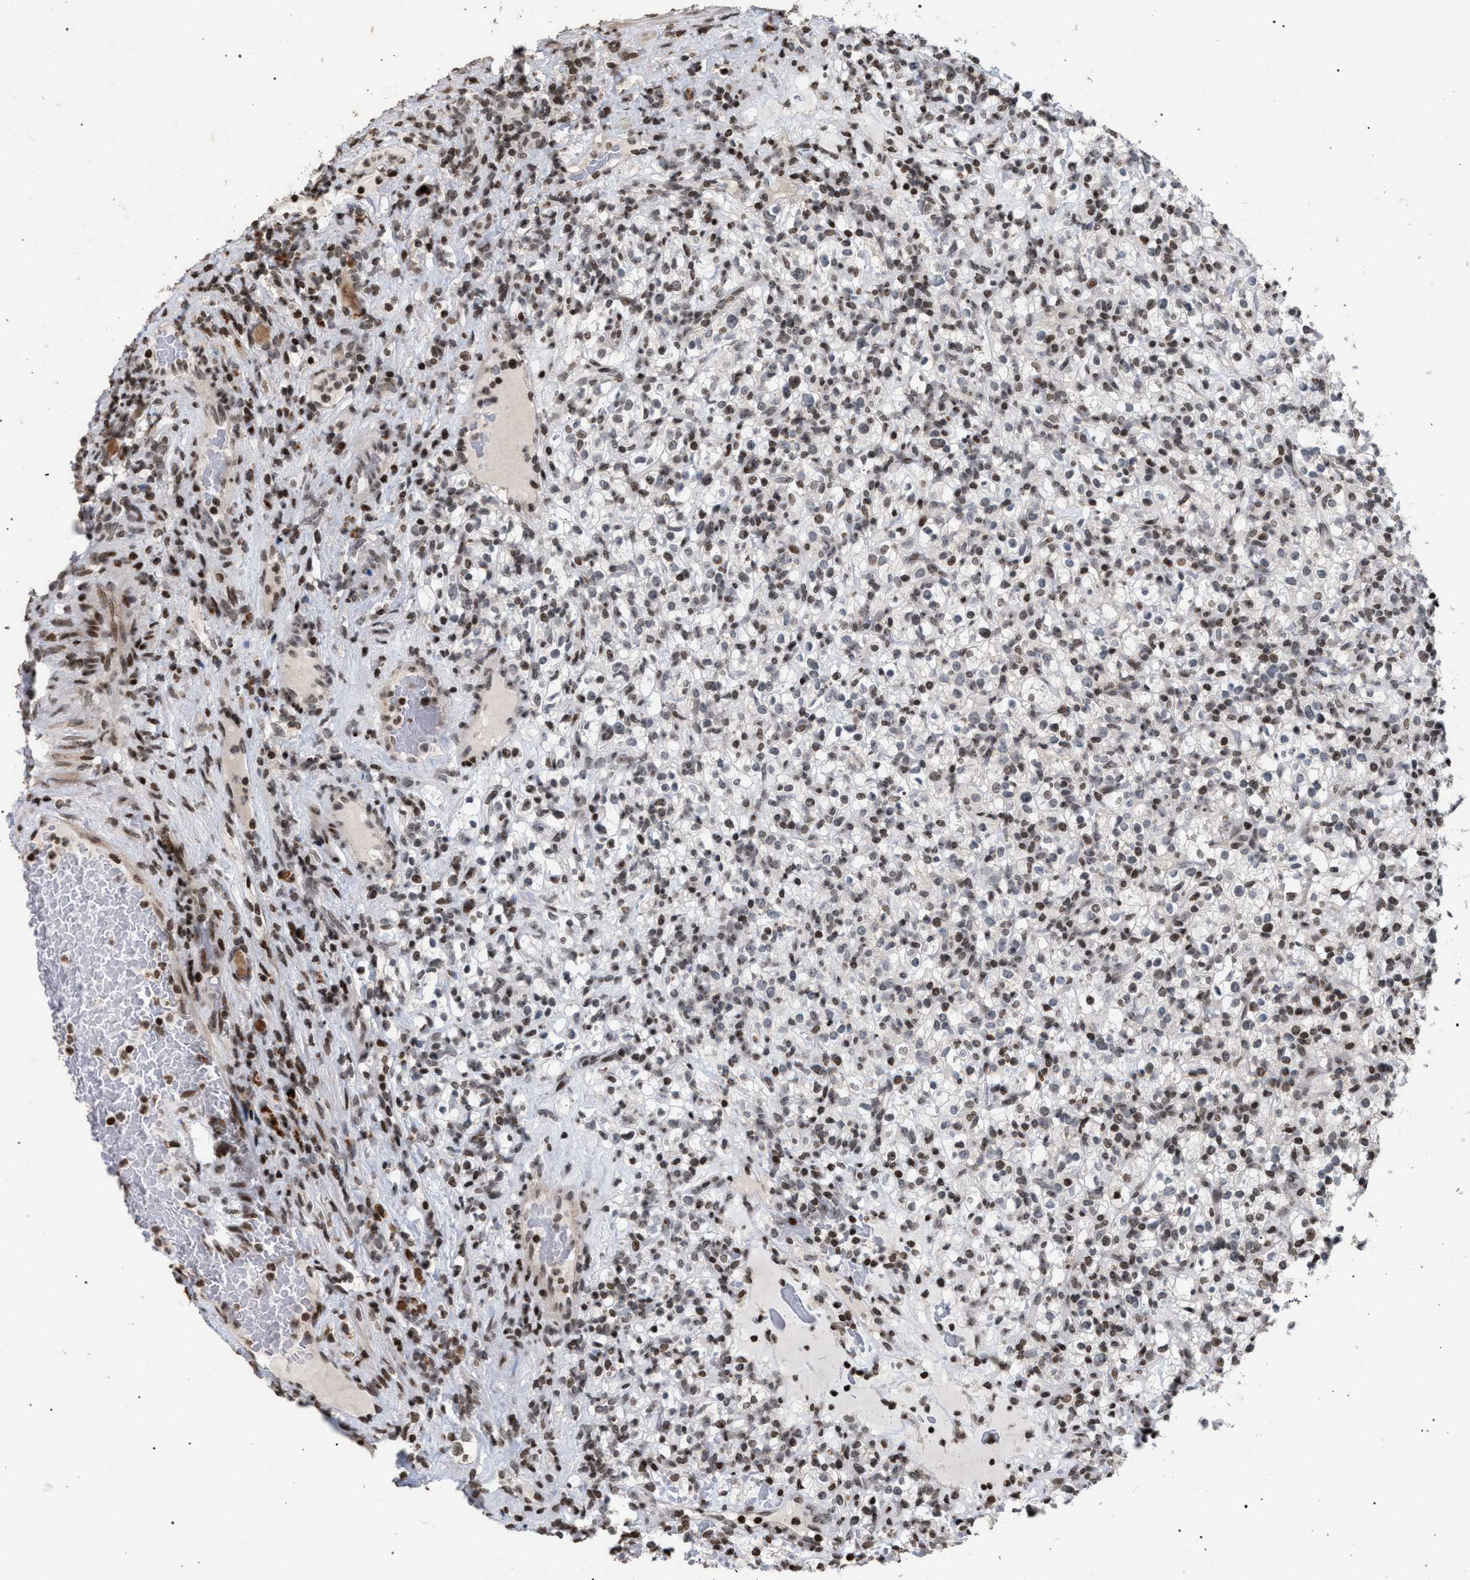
{"staining": {"intensity": "moderate", "quantity": "25%-75%", "location": "nuclear"}, "tissue": "renal cancer", "cell_type": "Tumor cells", "image_type": "cancer", "snomed": [{"axis": "morphology", "description": "Normal tissue, NOS"}, {"axis": "morphology", "description": "Adenocarcinoma, NOS"}, {"axis": "topography", "description": "Kidney"}], "caption": "Immunohistochemistry (IHC) (DAB (3,3'-diaminobenzidine)) staining of renal cancer shows moderate nuclear protein expression in approximately 25%-75% of tumor cells. The staining was performed using DAB (3,3'-diaminobenzidine), with brown indicating positive protein expression. Nuclei are stained blue with hematoxylin.", "gene": "FOXD3", "patient": {"sex": "female", "age": 72}}